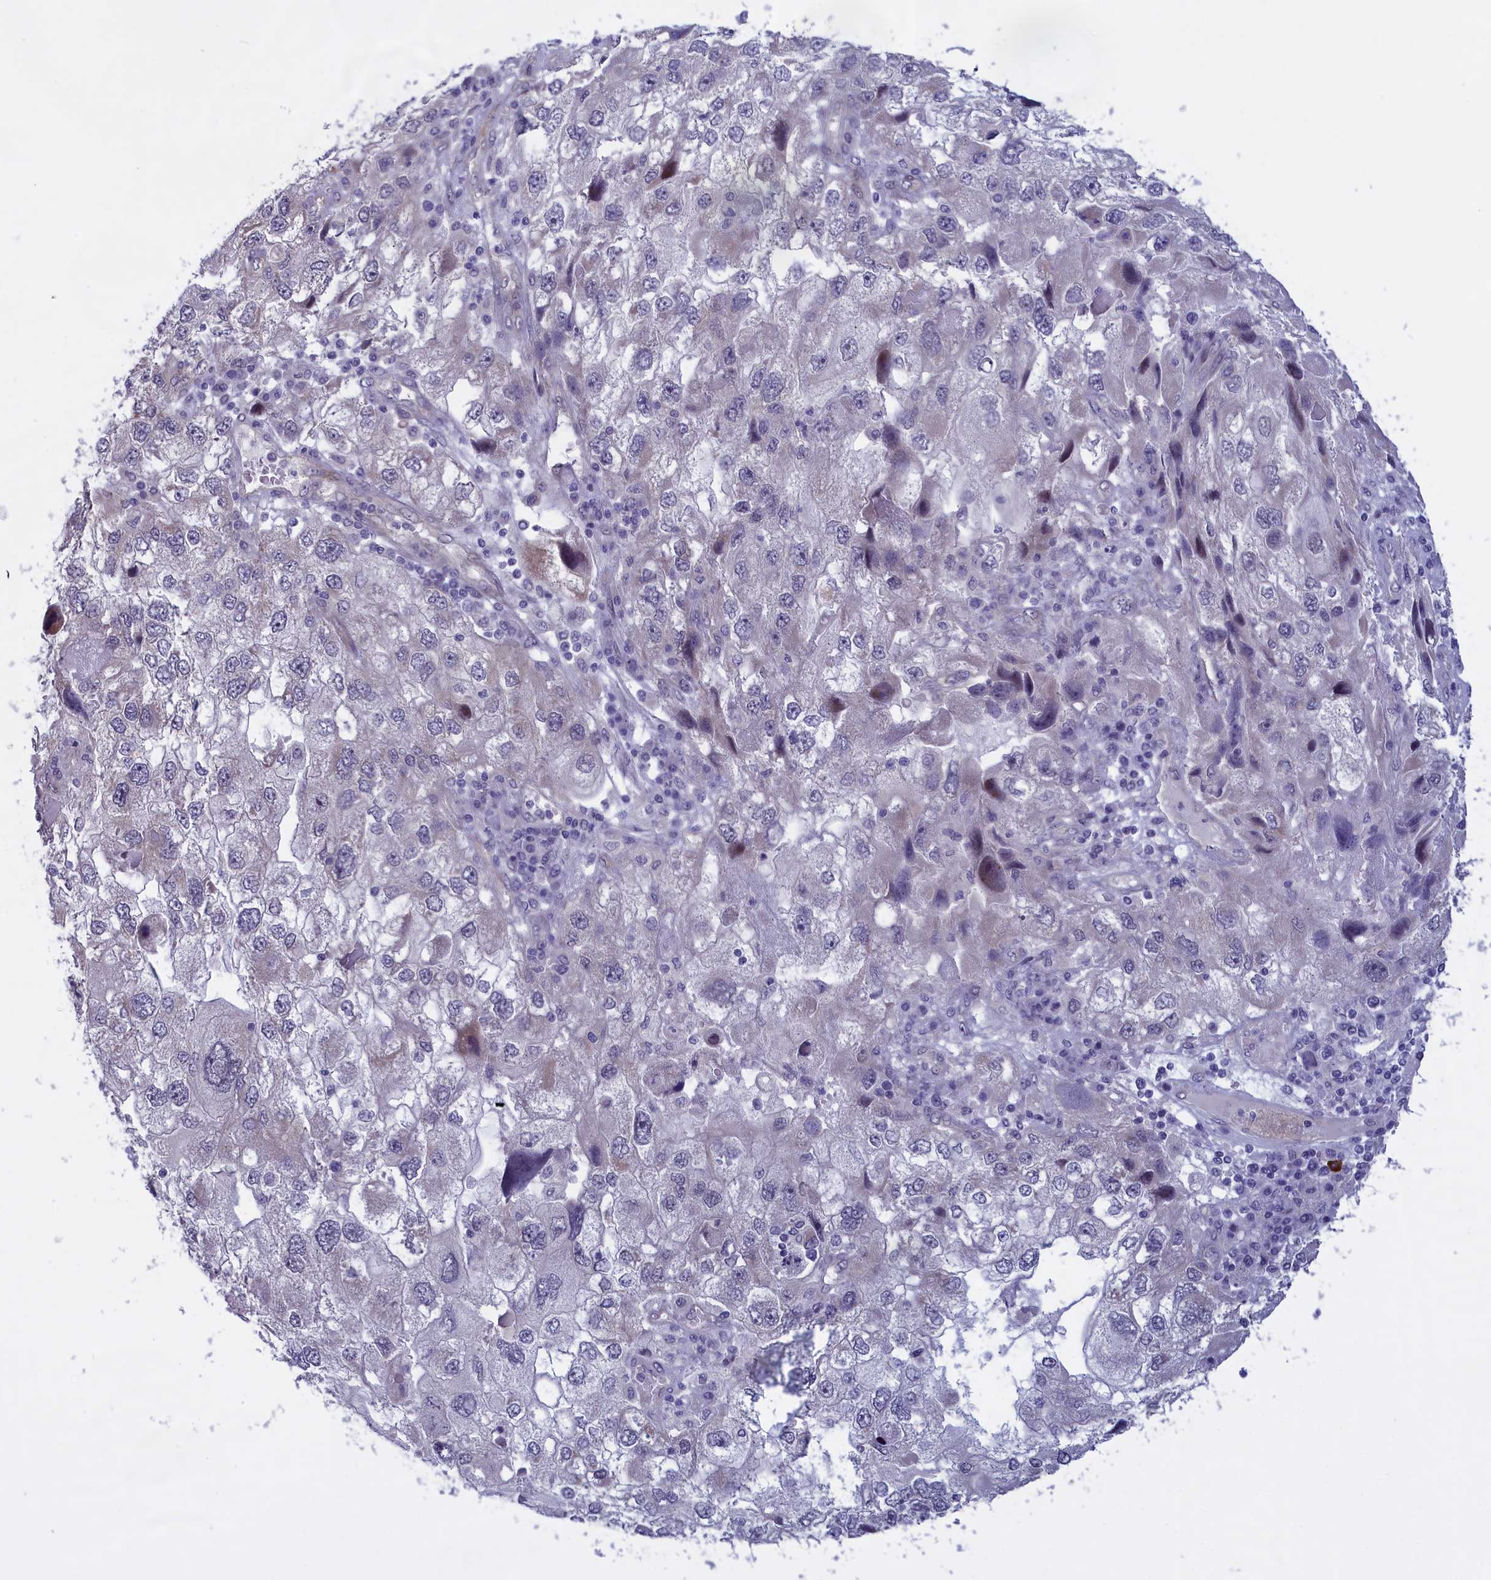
{"staining": {"intensity": "negative", "quantity": "none", "location": "none"}, "tissue": "endometrial cancer", "cell_type": "Tumor cells", "image_type": "cancer", "snomed": [{"axis": "morphology", "description": "Adenocarcinoma, NOS"}, {"axis": "topography", "description": "Endometrium"}], "caption": "There is no significant staining in tumor cells of adenocarcinoma (endometrial).", "gene": "IGFALS", "patient": {"sex": "female", "age": 49}}